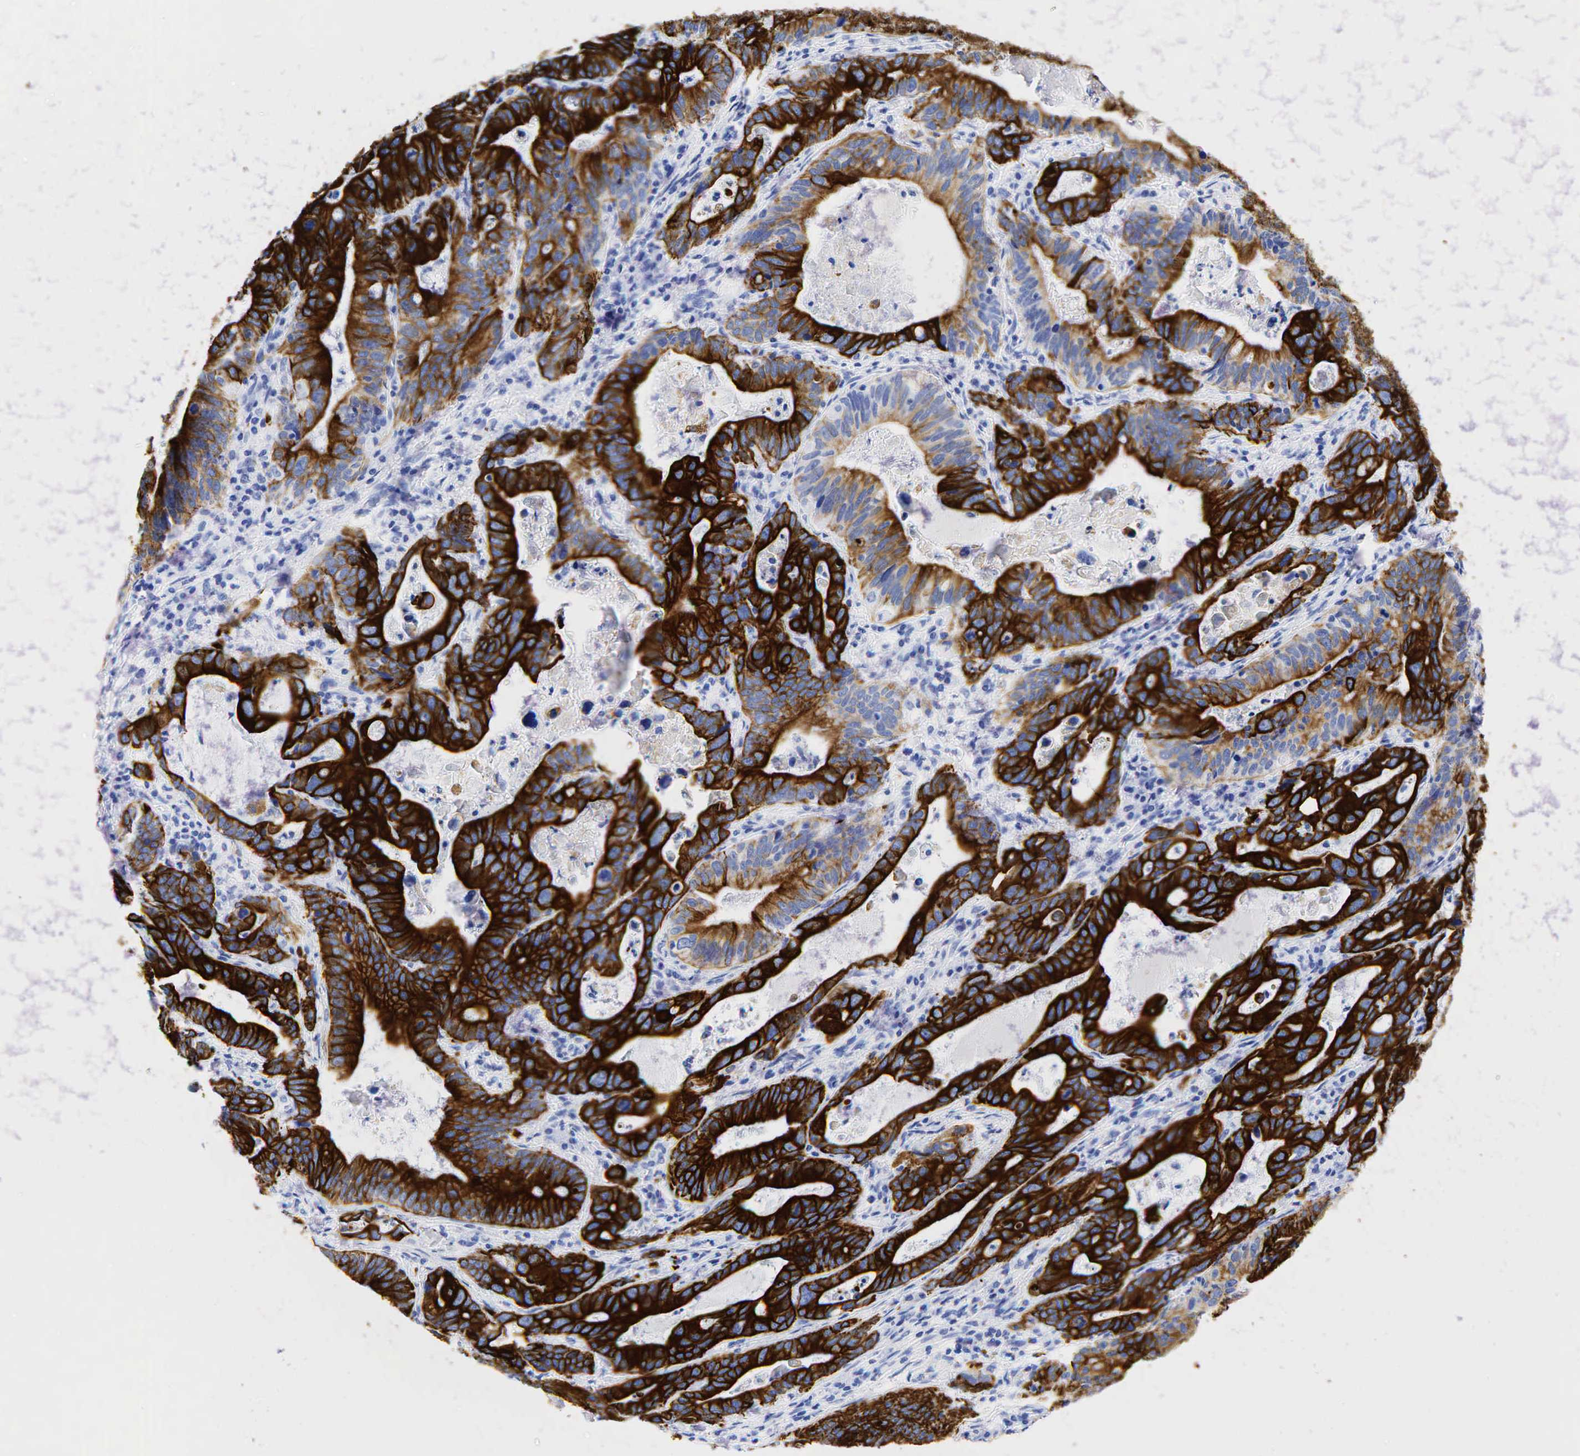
{"staining": {"intensity": "strong", "quantity": ">75%", "location": "cytoplasmic/membranous"}, "tissue": "stomach cancer", "cell_type": "Tumor cells", "image_type": "cancer", "snomed": [{"axis": "morphology", "description": "Adenocarcinoma, NOS"}, {"axis": "topography", "description": "Stomach, upper"}], "caption": "Immunohistochemistry (IHC) (DAB) staining of stomach adenocarcinoma exhibits strong cytoplasmic/membranous protein staining in about >75% of tumor cells.", "gene": "KRT19", "patient": {"sex": "male", "age": 63}}